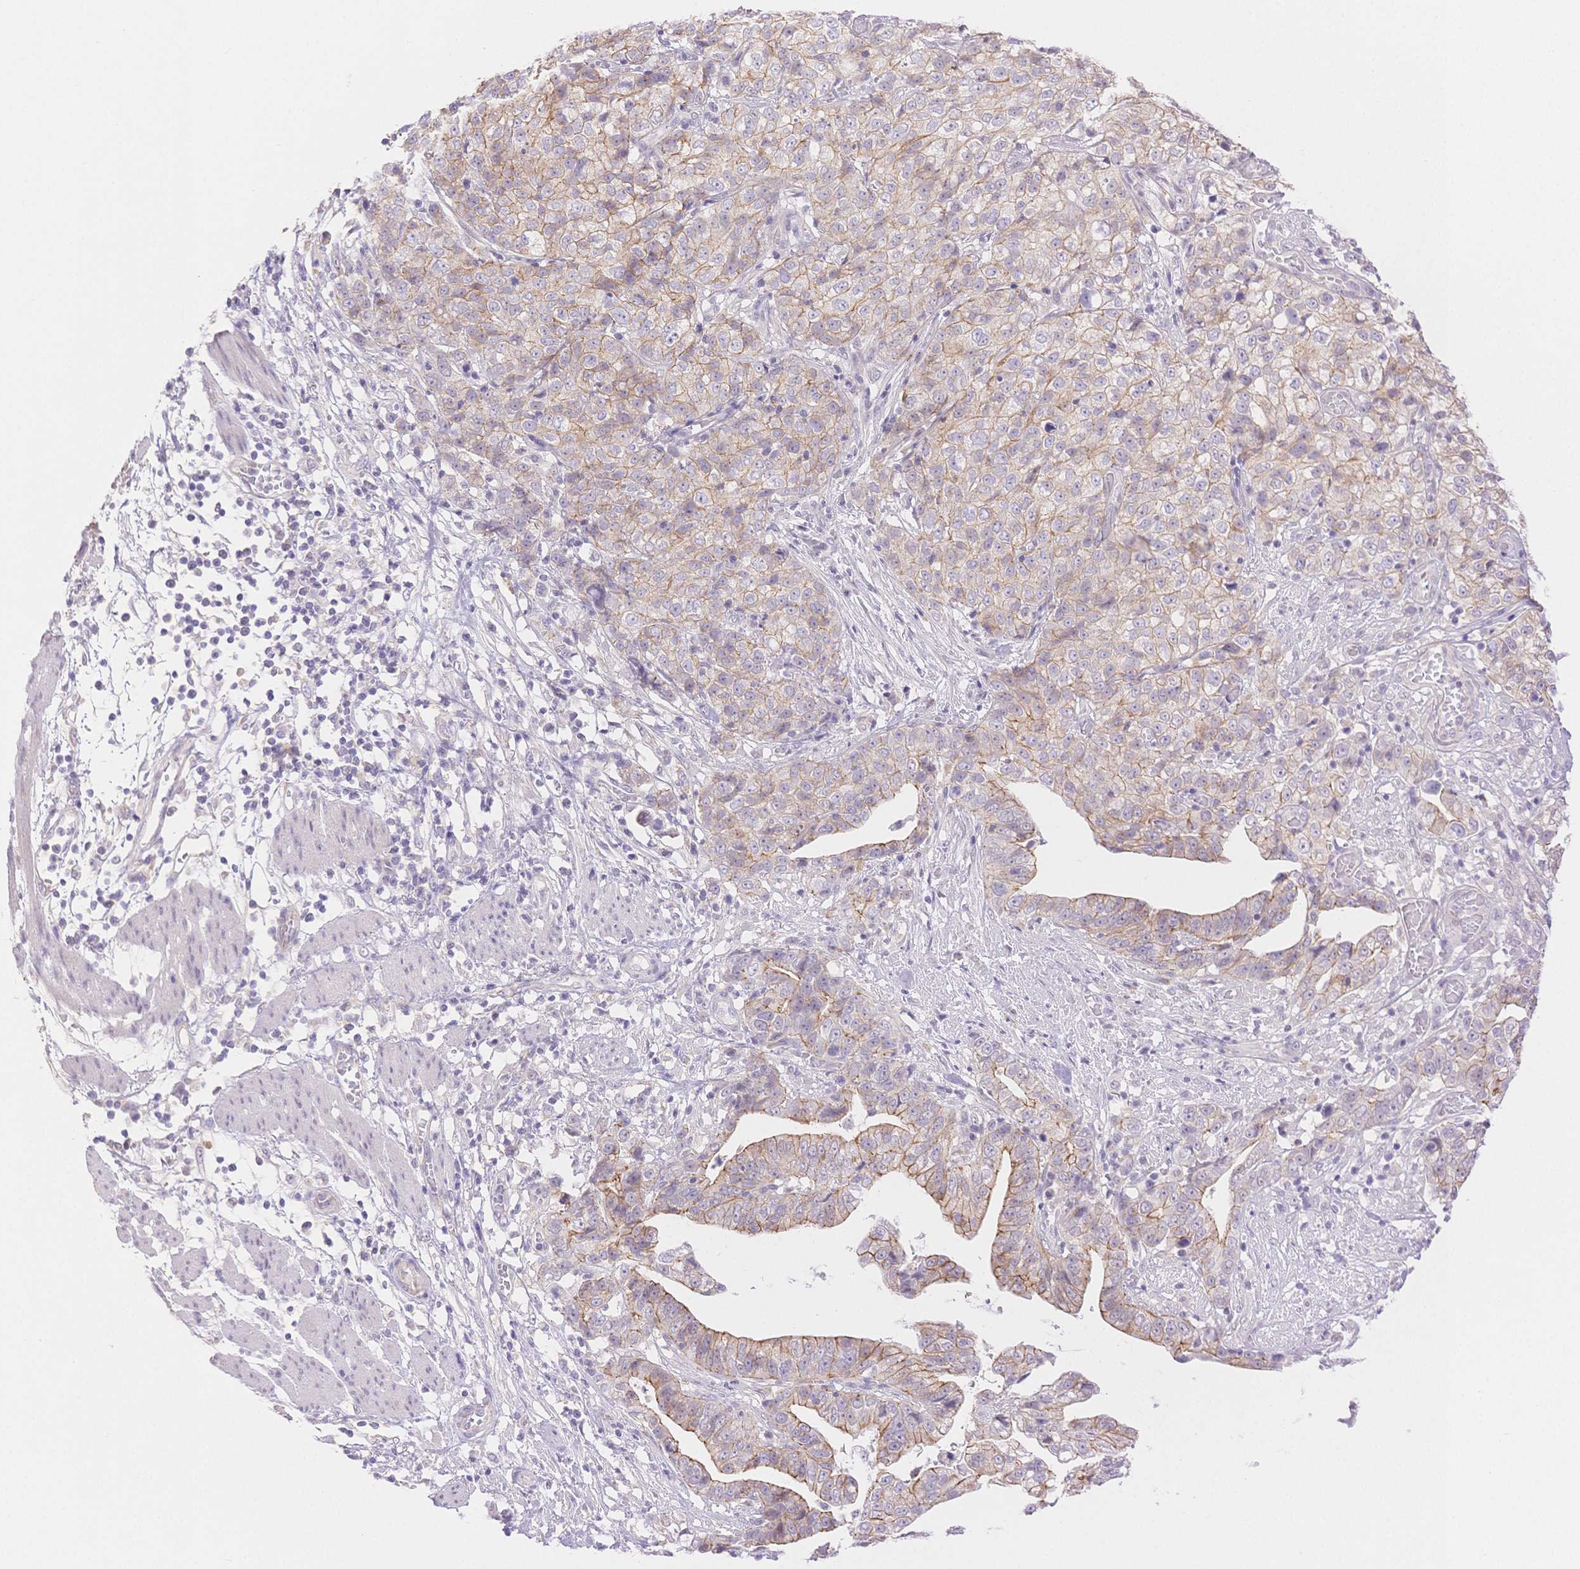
{"staining": {"intensity": "moderate", "quantity": "25%-75%", "location": "cytoplasmic/membranous"}, "tissue": "stomach cancer", "cell_type": "Tumor cells", "image_type": "cancer", "snomed": [{"axis": "morphology", "description": "Adenocarcinoma, NOS"}, {"axis": "topography", "description": "Stomach, upper"}], "caption": "Stomach adenocarcinoma stained for a protein (brown) displays moderate cytoplasmic/membranous positive expression in approximately 25%-75% of tumor cells.", "gene": "WDR54", "patient": {"sex": "female", "age": 67}}